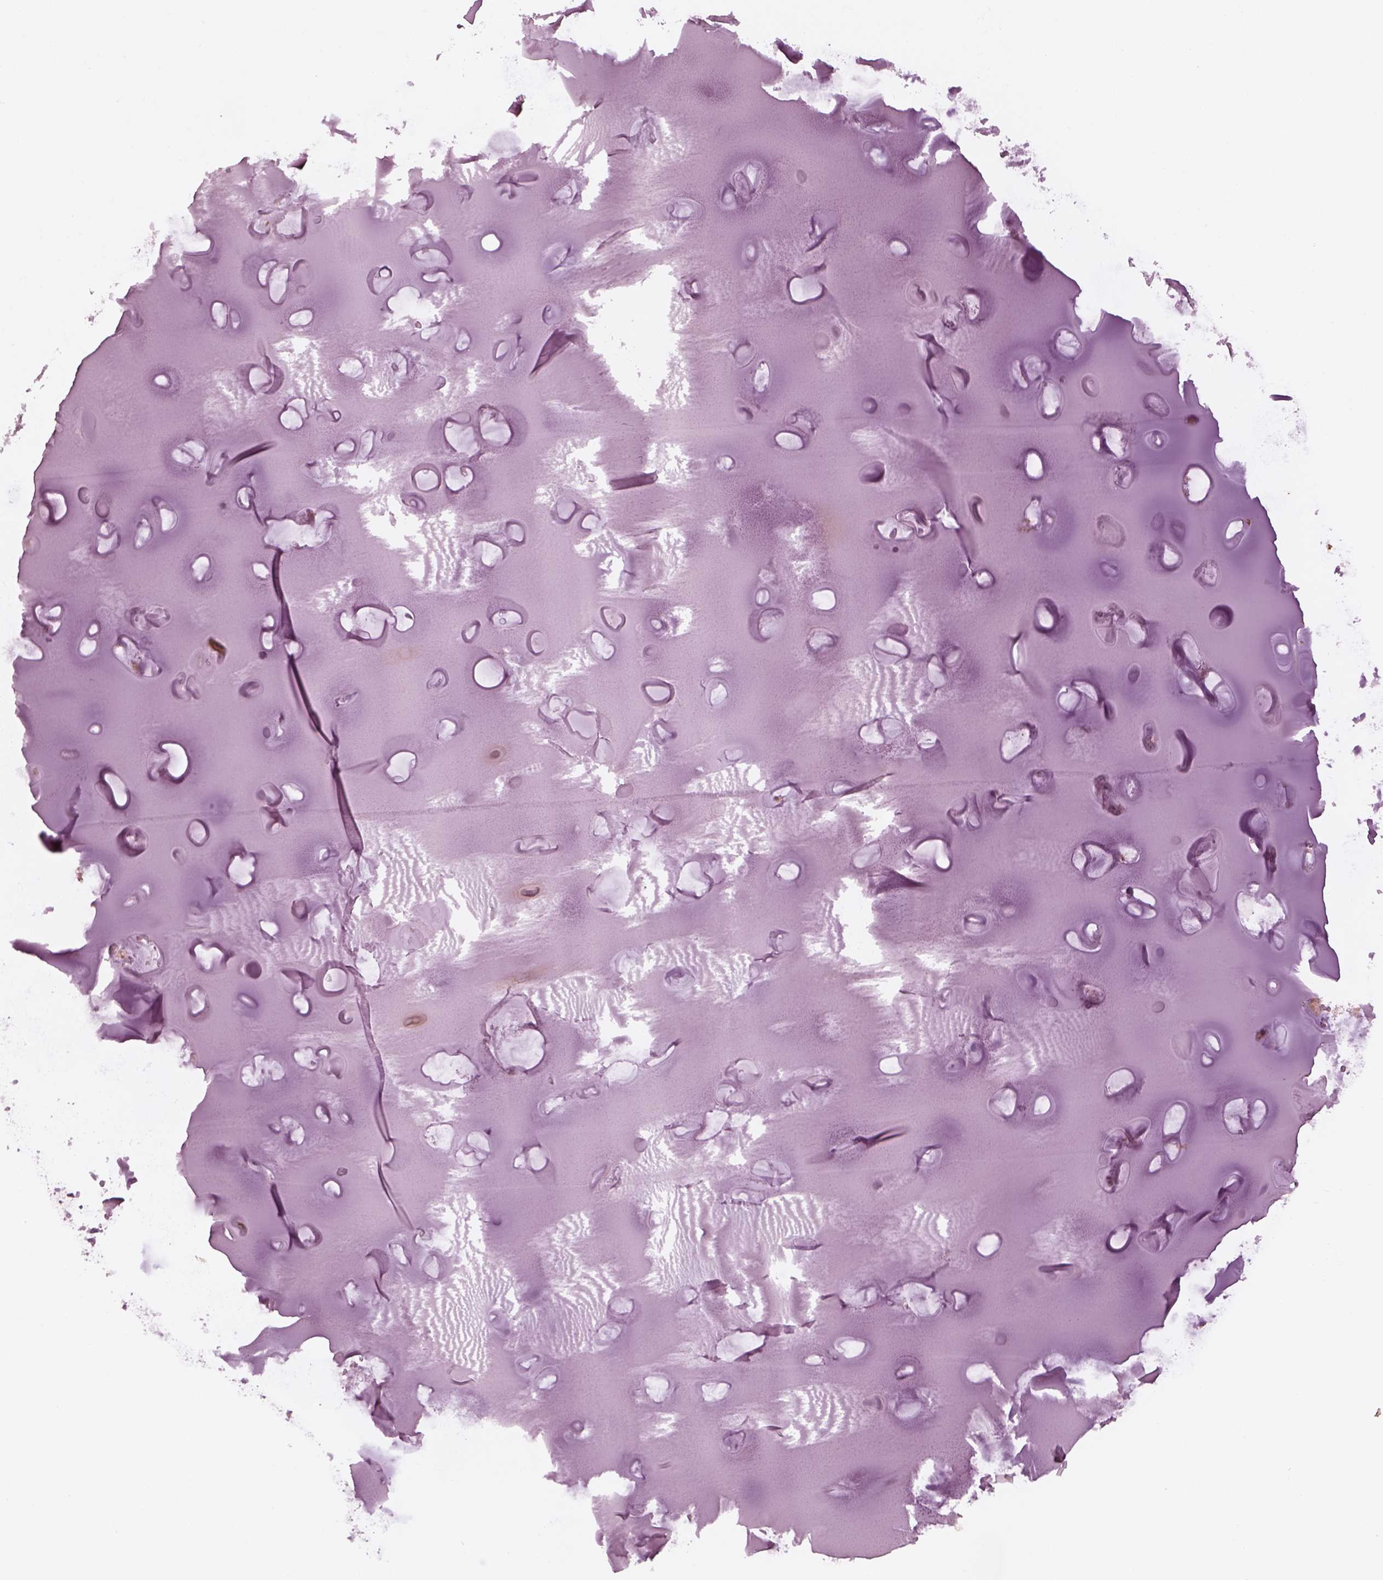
{"staining": {"intensity": "weak", "quantity": "<25%", "location": "cytoplasmic/membranous"}, "tissue": "soft tissue", "cell_type": "Chondrocytes", "image_type": "normal", "snomed": [{"axis": "morphology", "description": "Normal tissue, NOS"}, {"axis": "morphology", "description": "Squamous cell carcinoma, NOS"}, {"axis": "topography", "description": "Cartilage tissue"}, {"axis": "topography", "description": "Lung"}], "caption": "IHC photomicrograph of benign soft tissue stained for a protein (brown), which exhibits no expression in chondrocytes. The staining was performed using DAB to visualize the protein expression in brown, while the nuclei were stained in blue with hematoxylin (Magnification: 20x).", "gene": "NDUFB10", "patient": {"sex": "male", "age": 66}}